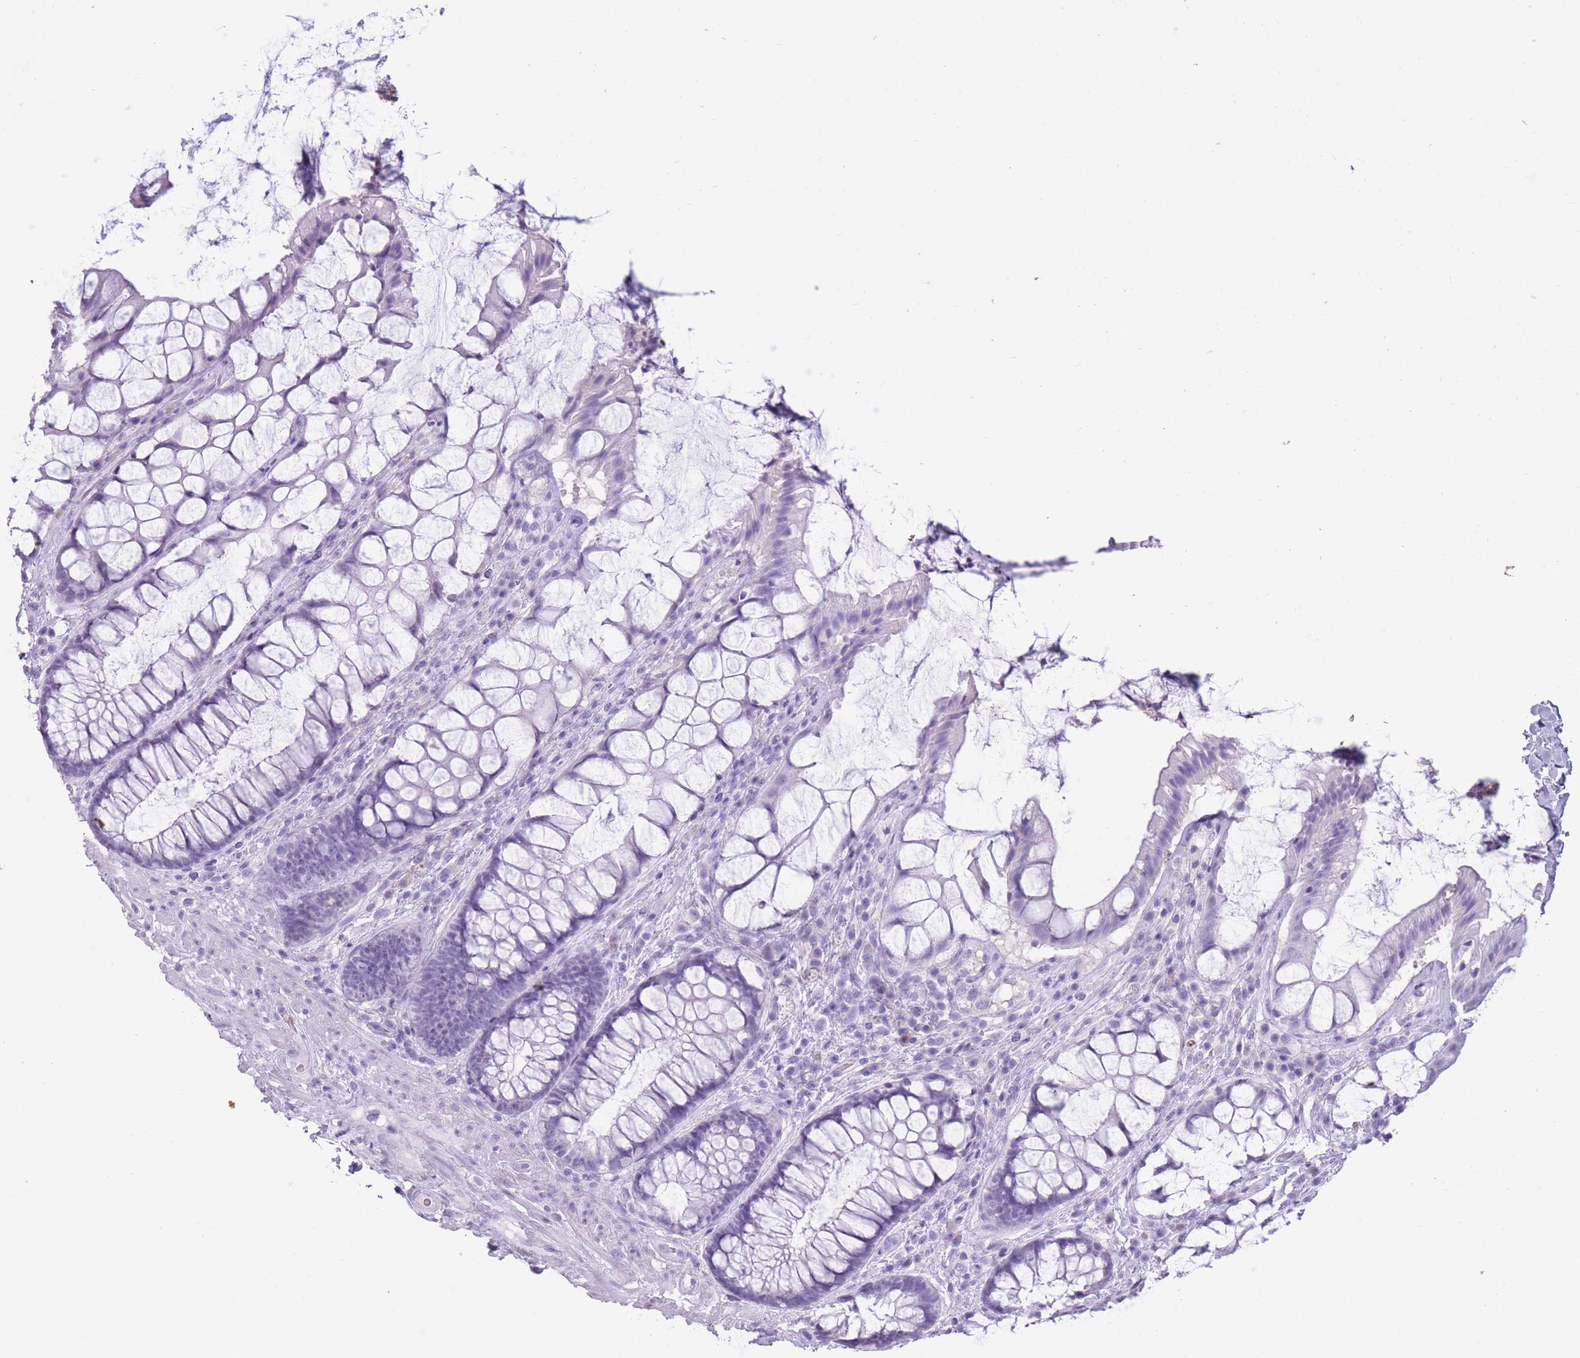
{"staining": {"intensity": "negative", "quantity": "none", "location": "none"}, "tissue": "rectum", "cell_type": "Glandular cells", "image_type": "normal", "snomed": [{"axis": "morphology", "description": "Normal tissue, NOS"}, {"axis": "topography", "description": "Rectum"}], "caption": "Rectum stained for a protein using immunohistochemistry displays no expression glandular cells.", "gene": "OR7C1", "patient": {"sex": "female", "age": 58}}